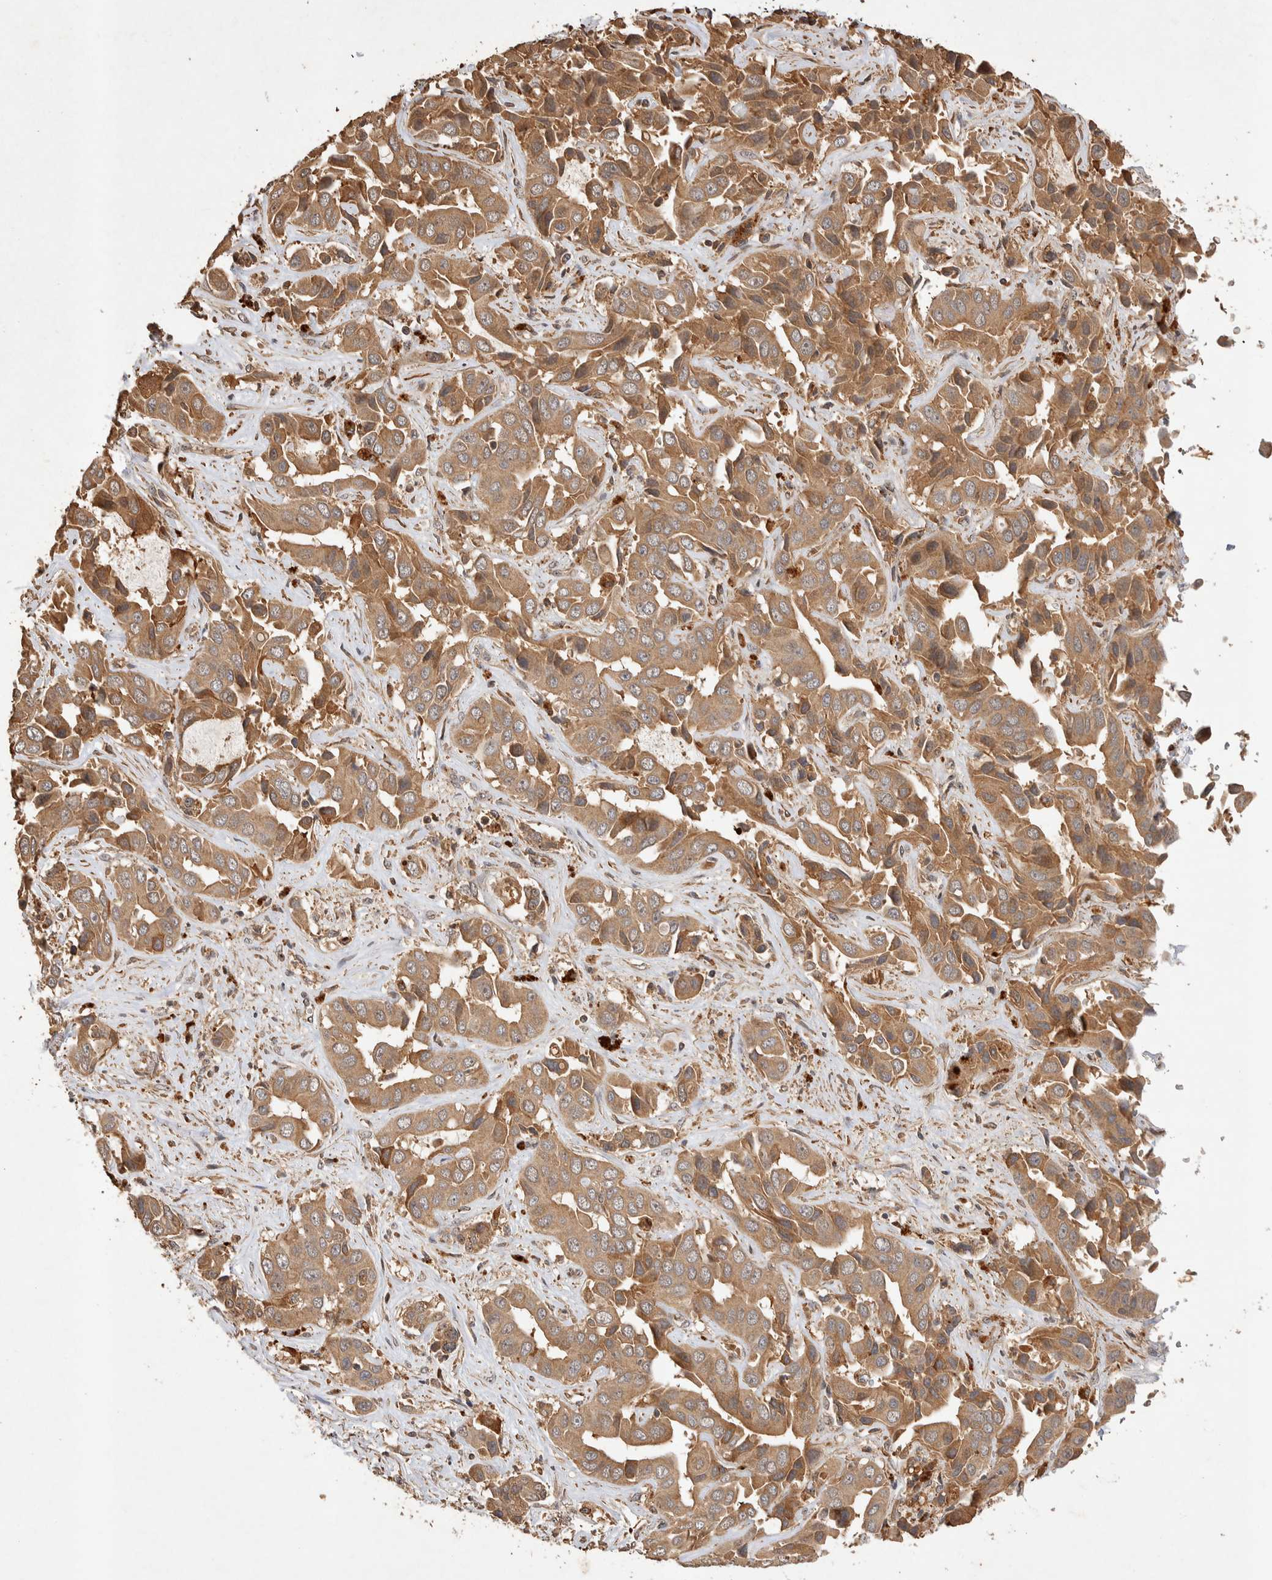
{"staining": {"intensity": "moderate", "quantity": ">75%", "location": "cytoplasmic/membranous"}, "tissue": "liver cancer", "cell_type": "Tumor cells", "image_type": "cancer", "snomed": [{"axis": "morphology", "description": "Cholangiocarcinoma"}, {"axis": "topography", "description": "Liver"}], "caption": "A photomicrograph of human cholangiocarcinoma (liver) stained for a protein exhibits moderate cytoplasmic/membranous brown staining in tumor cells. (Brightfield microscopy of DAB IHC at high magnification).", "gene": "NSMAF", "patient": {"sex": "female", "age": 52}}